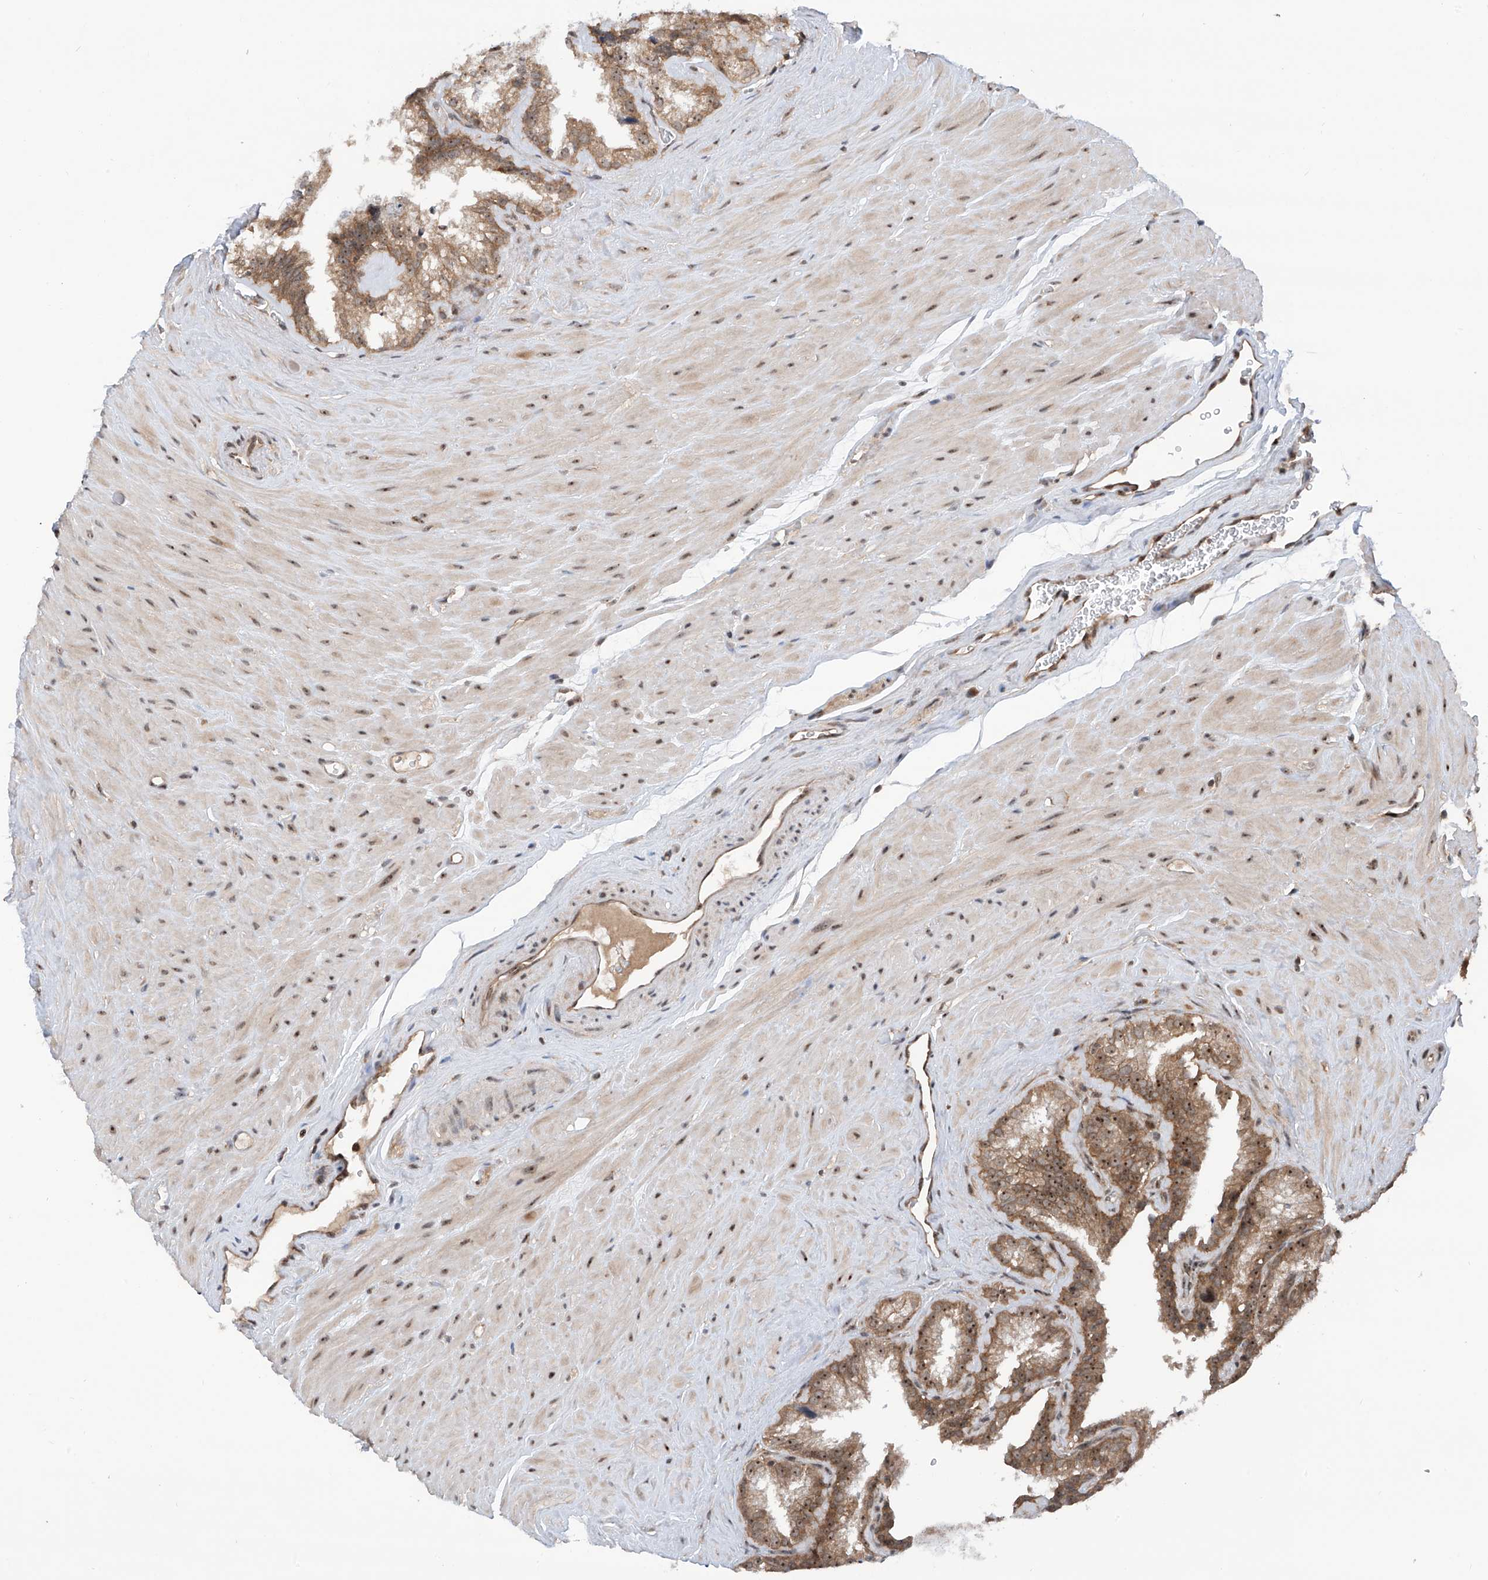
{"staining": {"intensity": "moderate", "quantity": ">75%", "location": "cytoplasmic/membranous,nuclear"}, "tissue": "seminal vesicle", "cell_type": "Glandular cells", "image_type": "normal", "snomed": [{"axis": "morphology", "description": "Normal tissue, NOS"}, {"axis": "topography", "description": "Prostate"}, {"axis": "topography", "description": "Seminal veicle"}], "caption": "Immunohistochemical staining of normal human seminal vesicle reveals medium levels of moderate cytoplasmic/membranous,nuclear expression in about >75% of glandular cells.", "gene": "C1orf131", "patient": {"sex": "male", "age": 59}}